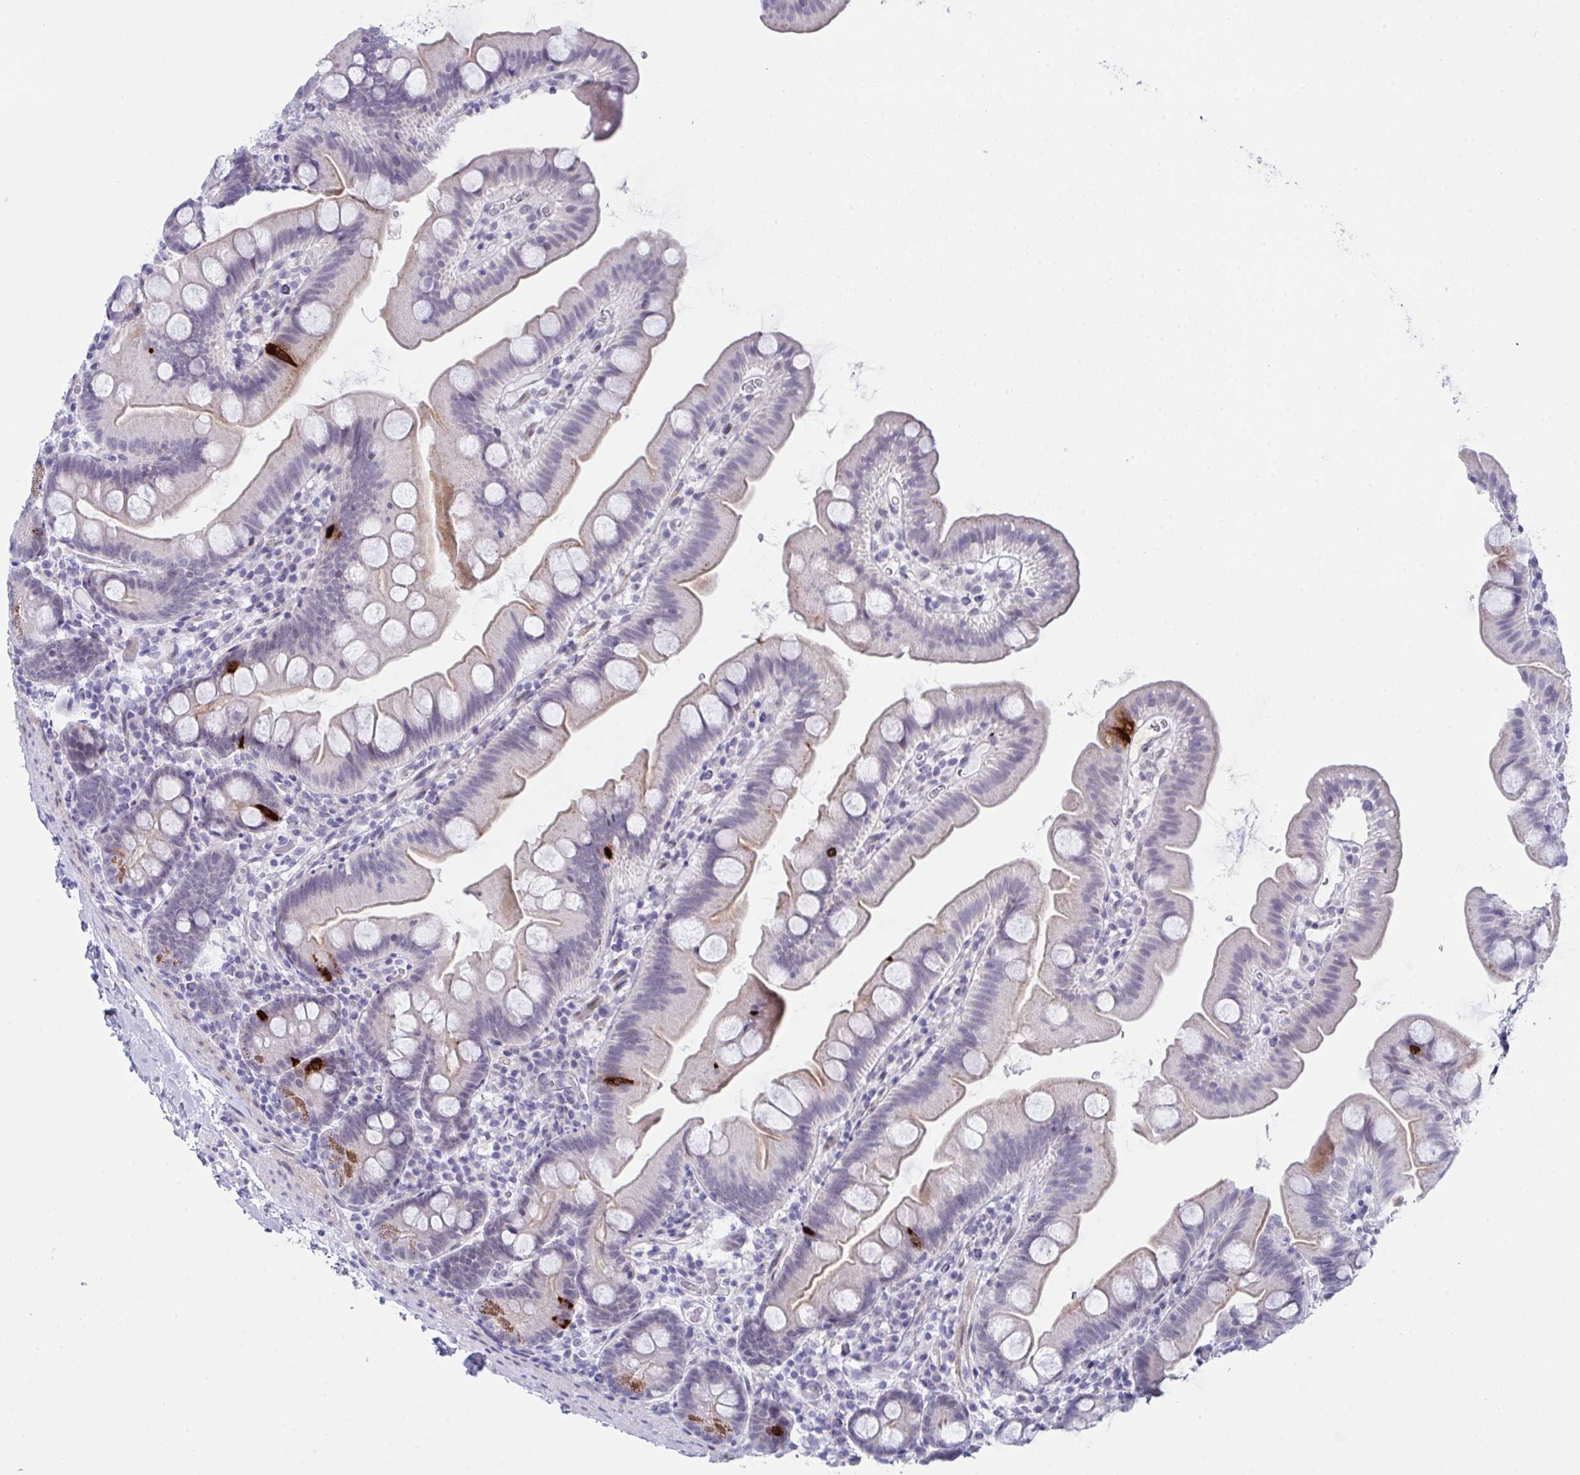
{"staining": {"intensity": "strong", "quantity": "<25%", "location": "cytoplasmic/membranous"}, "tissue": "small intestine", "cell_type": "Glandular cells", "image_type": "normal", "snomed": [{"axis": "morphology", "description": "Normal tissue, NOS"}, {"axis": "topography", "description": "Small intestine"}], "caption": "DAB (3,3'-diaminobenzidine) immunohistochemical staining of normal human small intestine demonstrates strong cytoplasmic/membranous protein expression in about <25% of glandular cells.", "gene": "FBXL22", "patient": {"sex": "female", "age": 68}}